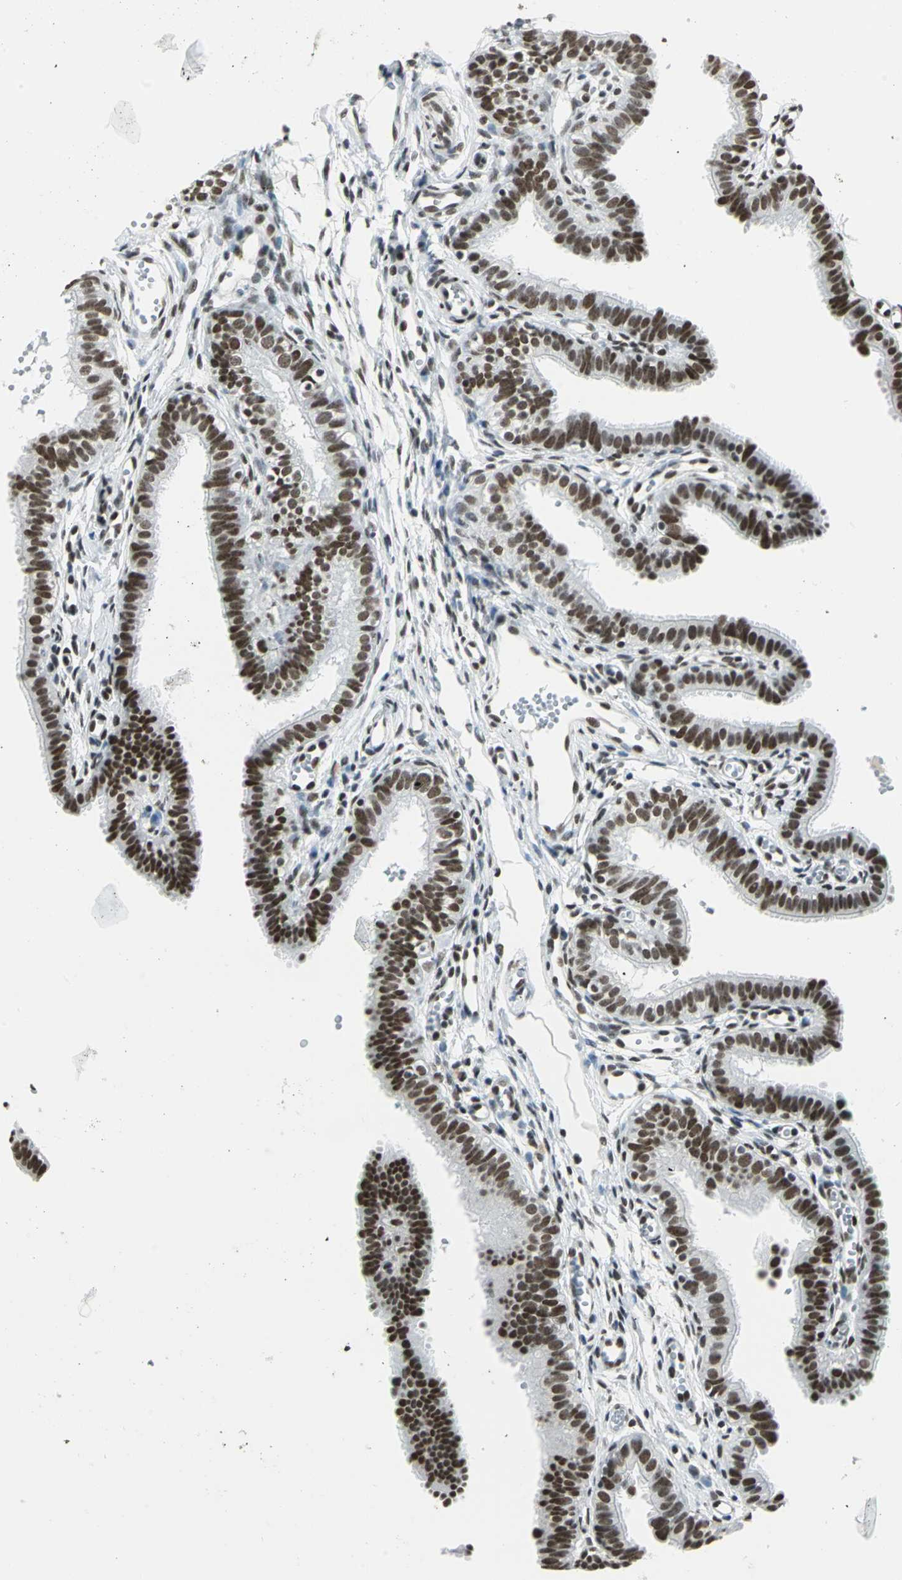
{"staining": {"intensity": "strong", "quantity": ">75%", "location": "nuclear"}, "tissue": "fallopian tube", "cell_type": "Glandular cells", "image_type": "normal", "snomed": [{"axis": "morphology", "description": "Normal tissue, NOS"}, {"axis": "topography", "description": "Fallopian tube"}, {"axis": "topography", "description": "Placenta"}], "caption": "Protein expression analysis of benign fallopian tube reveals strong nuclear staining in approximately >75% of glandular cells.", "gene": "ADNP", "patient": {"sex": "female", "age": 34}}